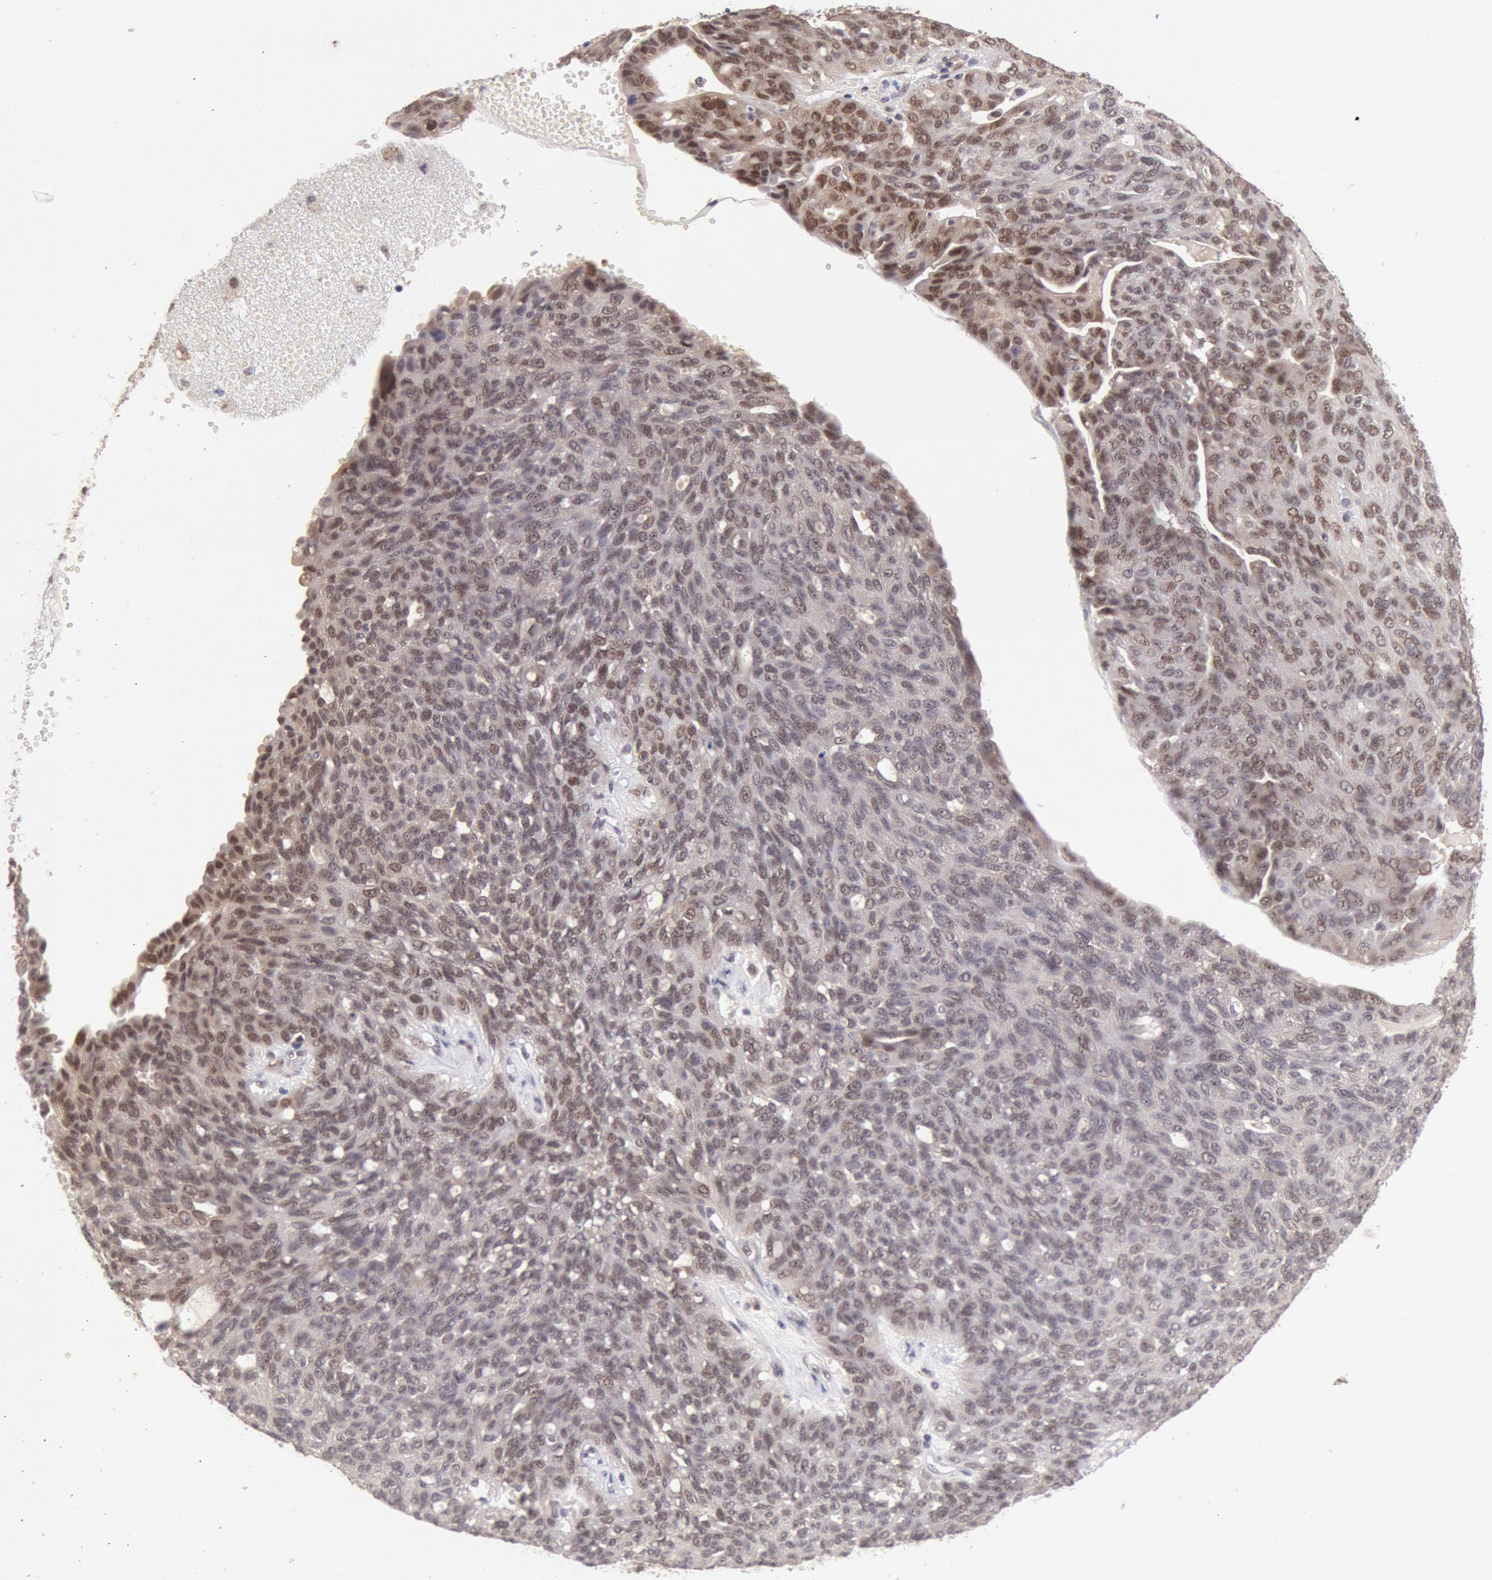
{"staining": {"intensity": "weak", "quantity": "25%-75%", "location": "nuclear"}, "tissue": "ovarian cancer", "cell_type": "Tumor cells", "image_type": "cancer", "snomed": [{"axis": "morphology", "description": "Carcinoma, endometroid"}, {"axis": "topography", "description": "Ovary"}], "caption": "IHC photomicrograph of neoplastic tissue: ovarian cancer stained using immunohistochemistry displays low levels of weak protein expression localized specifically in the nuclear of tumor cells, appearing as a nuclear brown color.", "gene": "CDKN2B", "patient": {"sex": "female", "age": 60}}